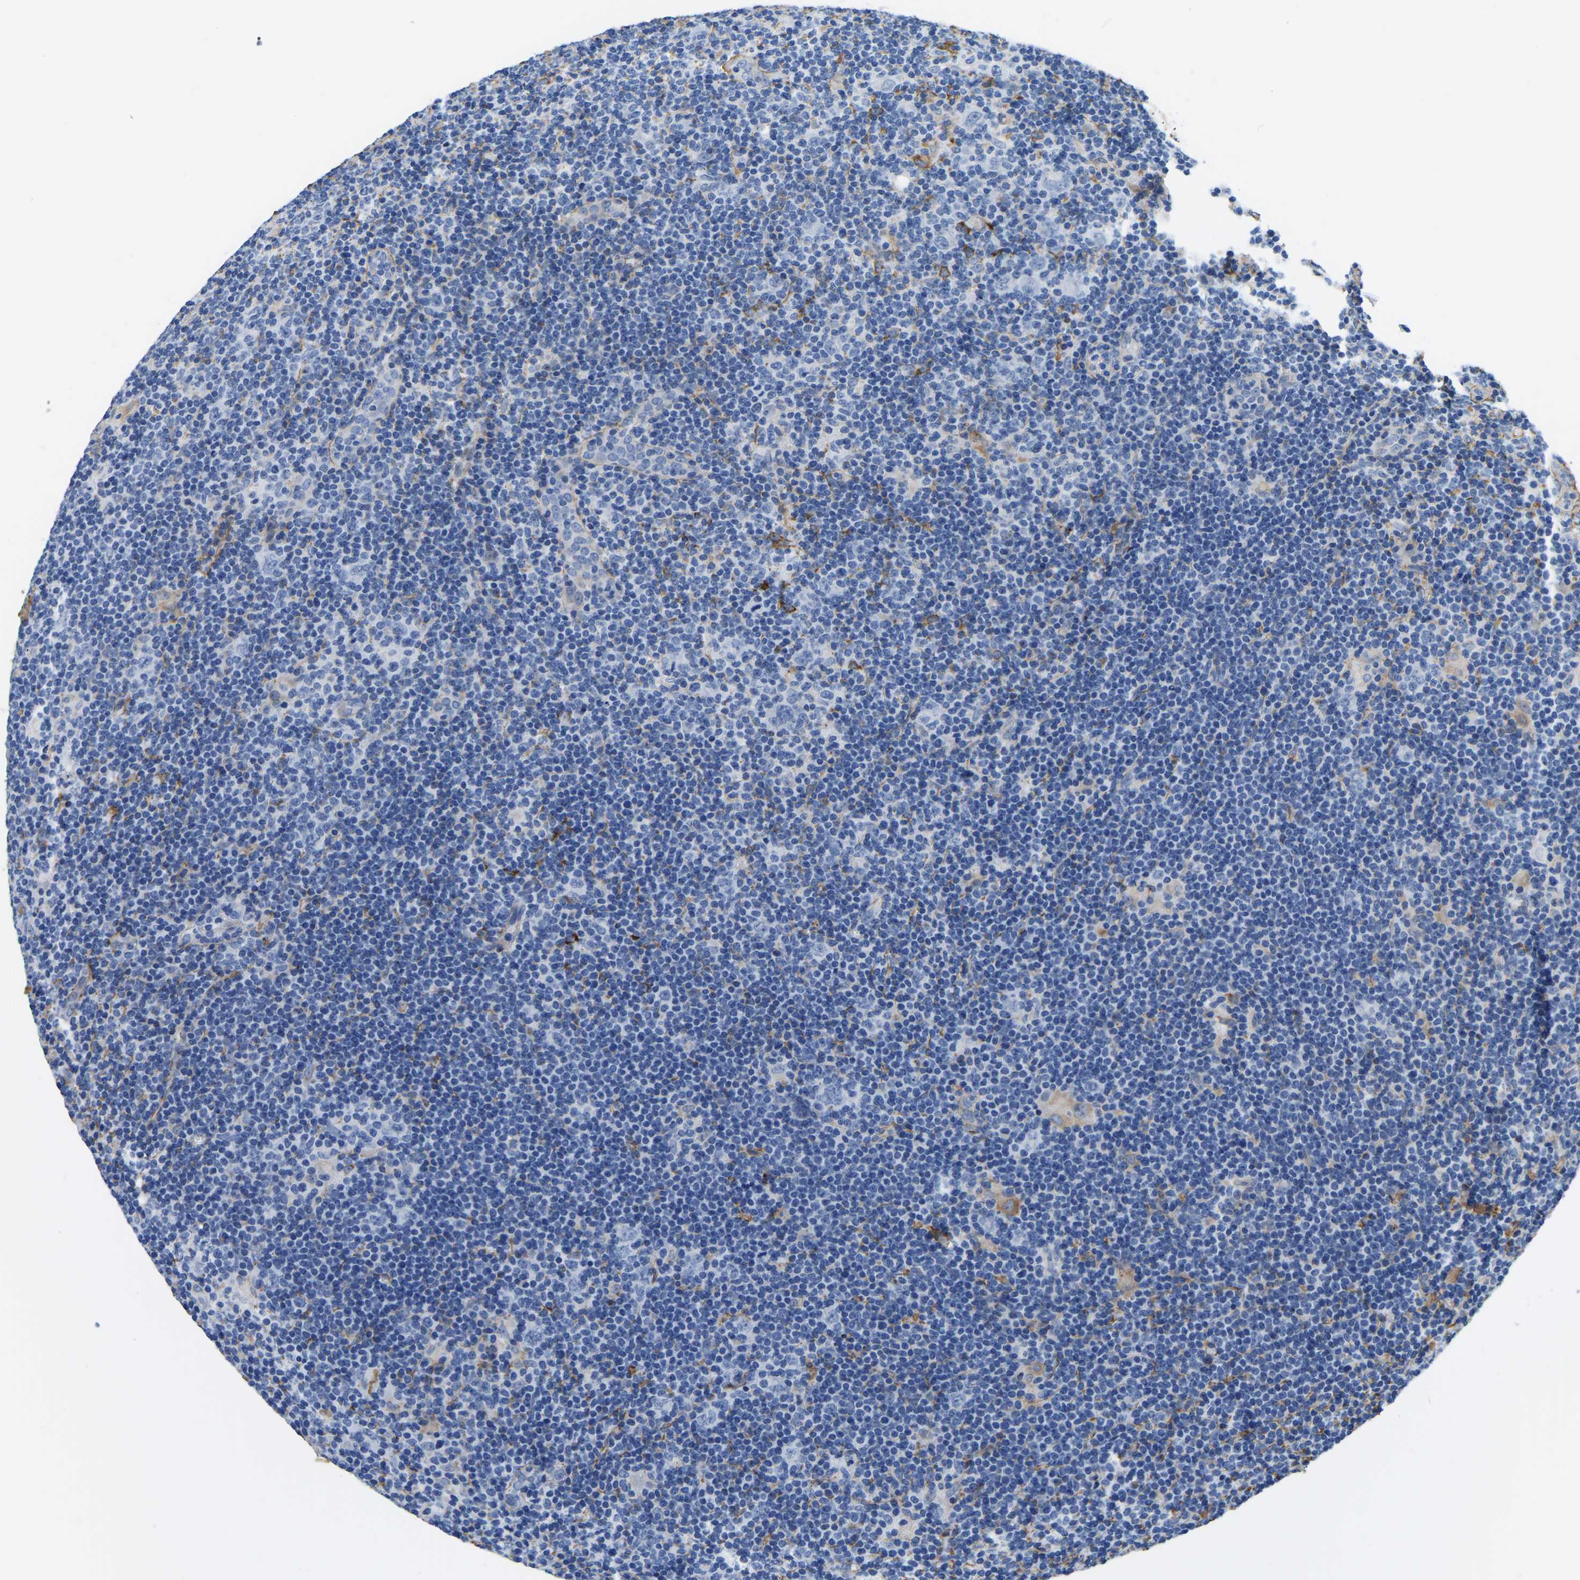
{"staining": {"intensity": "negative", "quantity": "none", "location": "none"}, "tissue": "lymphoma", "cell_type": "Tumor cells", "image_type": "cancer", "snomed": [{"axis": "morphology", "description": "Hodgkin's disease, NOS"}, {"axis": "topography", "description": "Lymph node"}], "caption": "Immunohistochemistry micrograph of Hodgkin's disease stained for a protein (brown), which shows no positivity in tumor cells.", "gene": "COL6A1", "patient": {"sex": "female", "age": 57}}